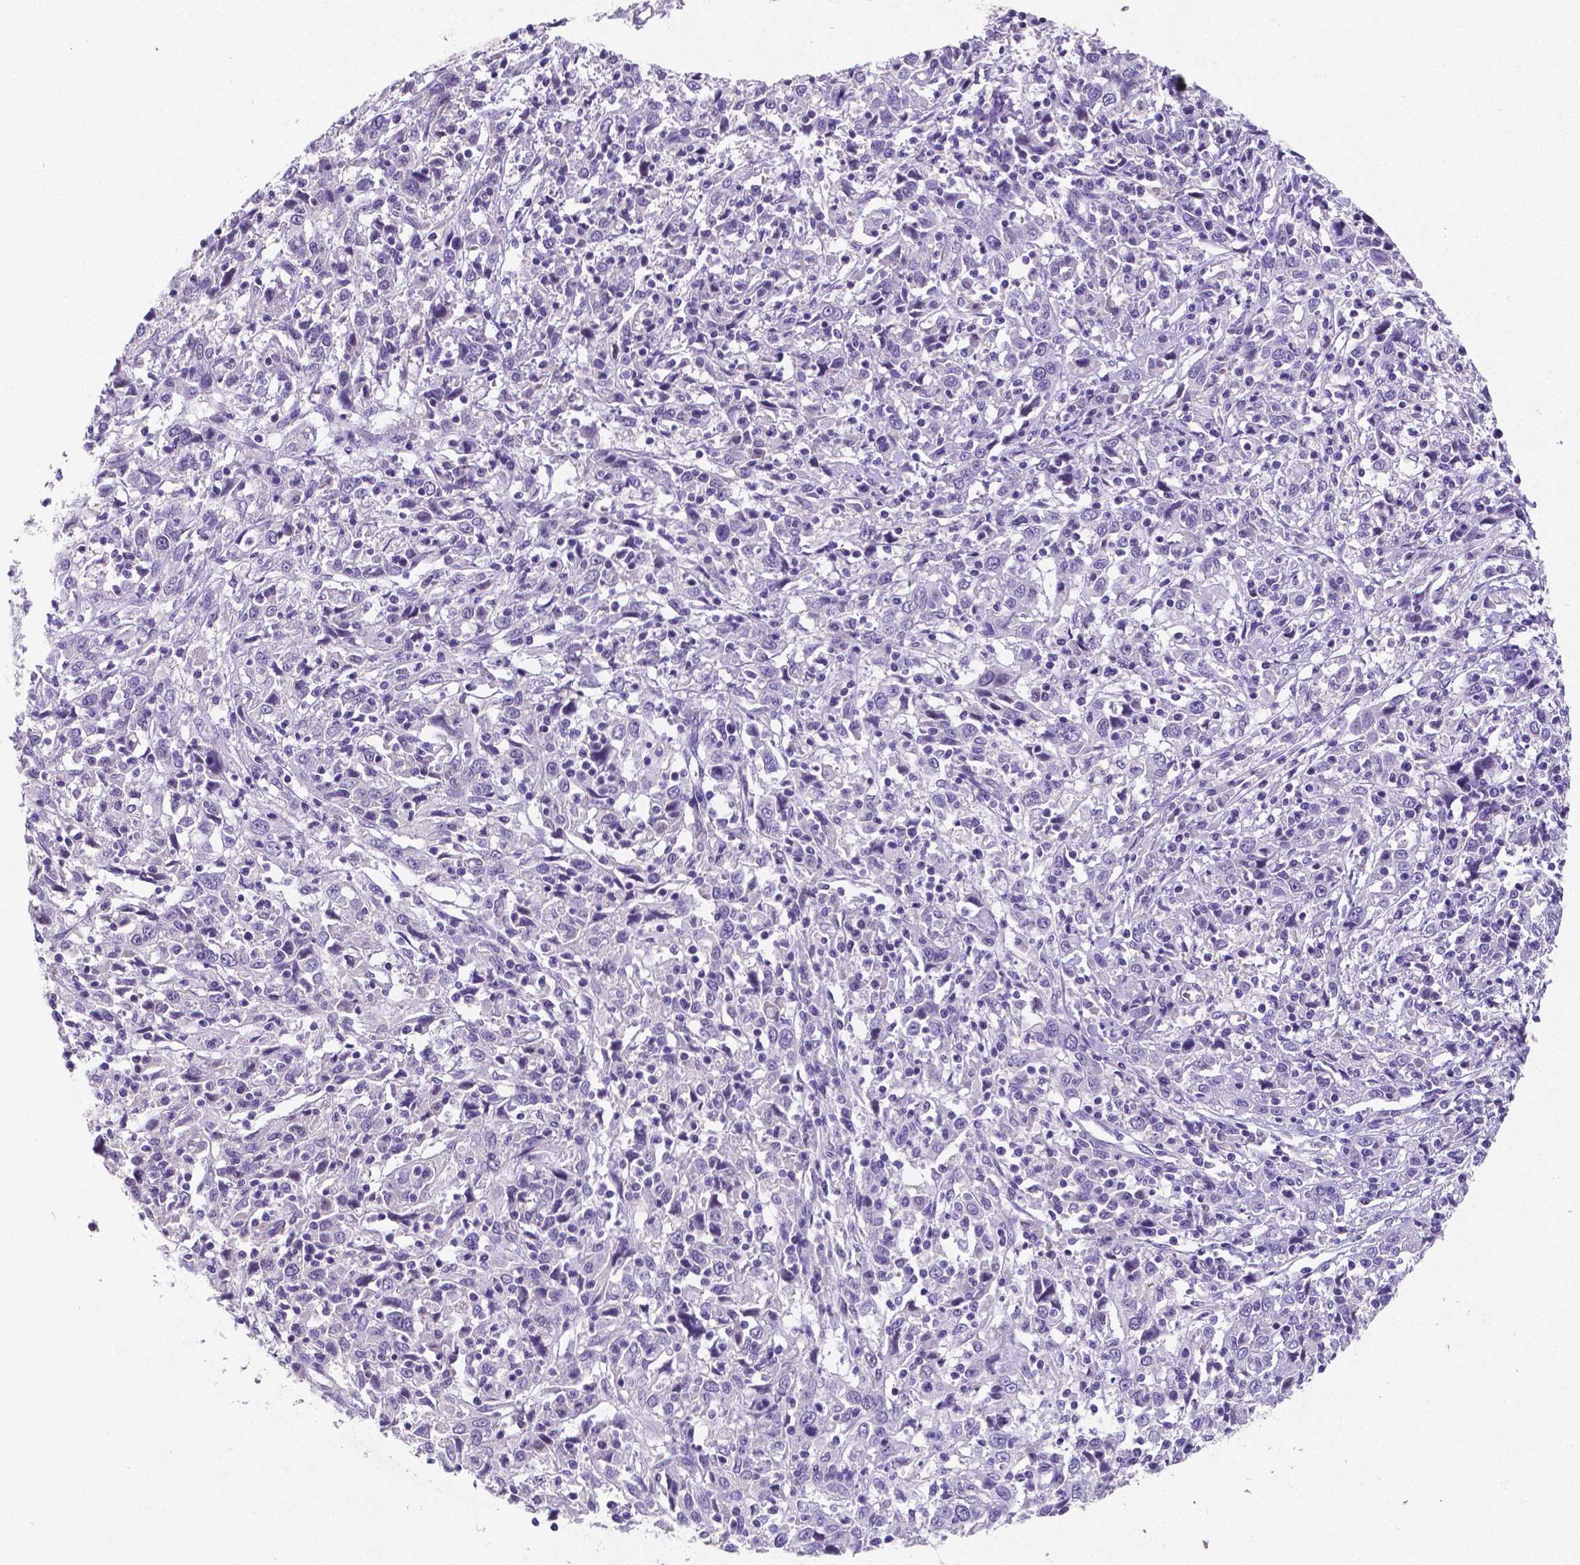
{"staining": {"intensity": "negative", "quantity": "none", "location": "none"}, "tissue": "cervical cancer", "cell_type": "Tumor cells", "image_type": "cancer", "snomed": [{"axis": "morphology", "description": "Squamous cell carcinoma, NOS"}, {"axis": "topography", "description": "Cervix"}], "caption": "An immunohistochemistry photomicrograph of cervical cancer is shown. There is no staining in tumor cells of cervical cancer.", "gene": "SATB2", "patient": {"sex": "female", "age": 46}}